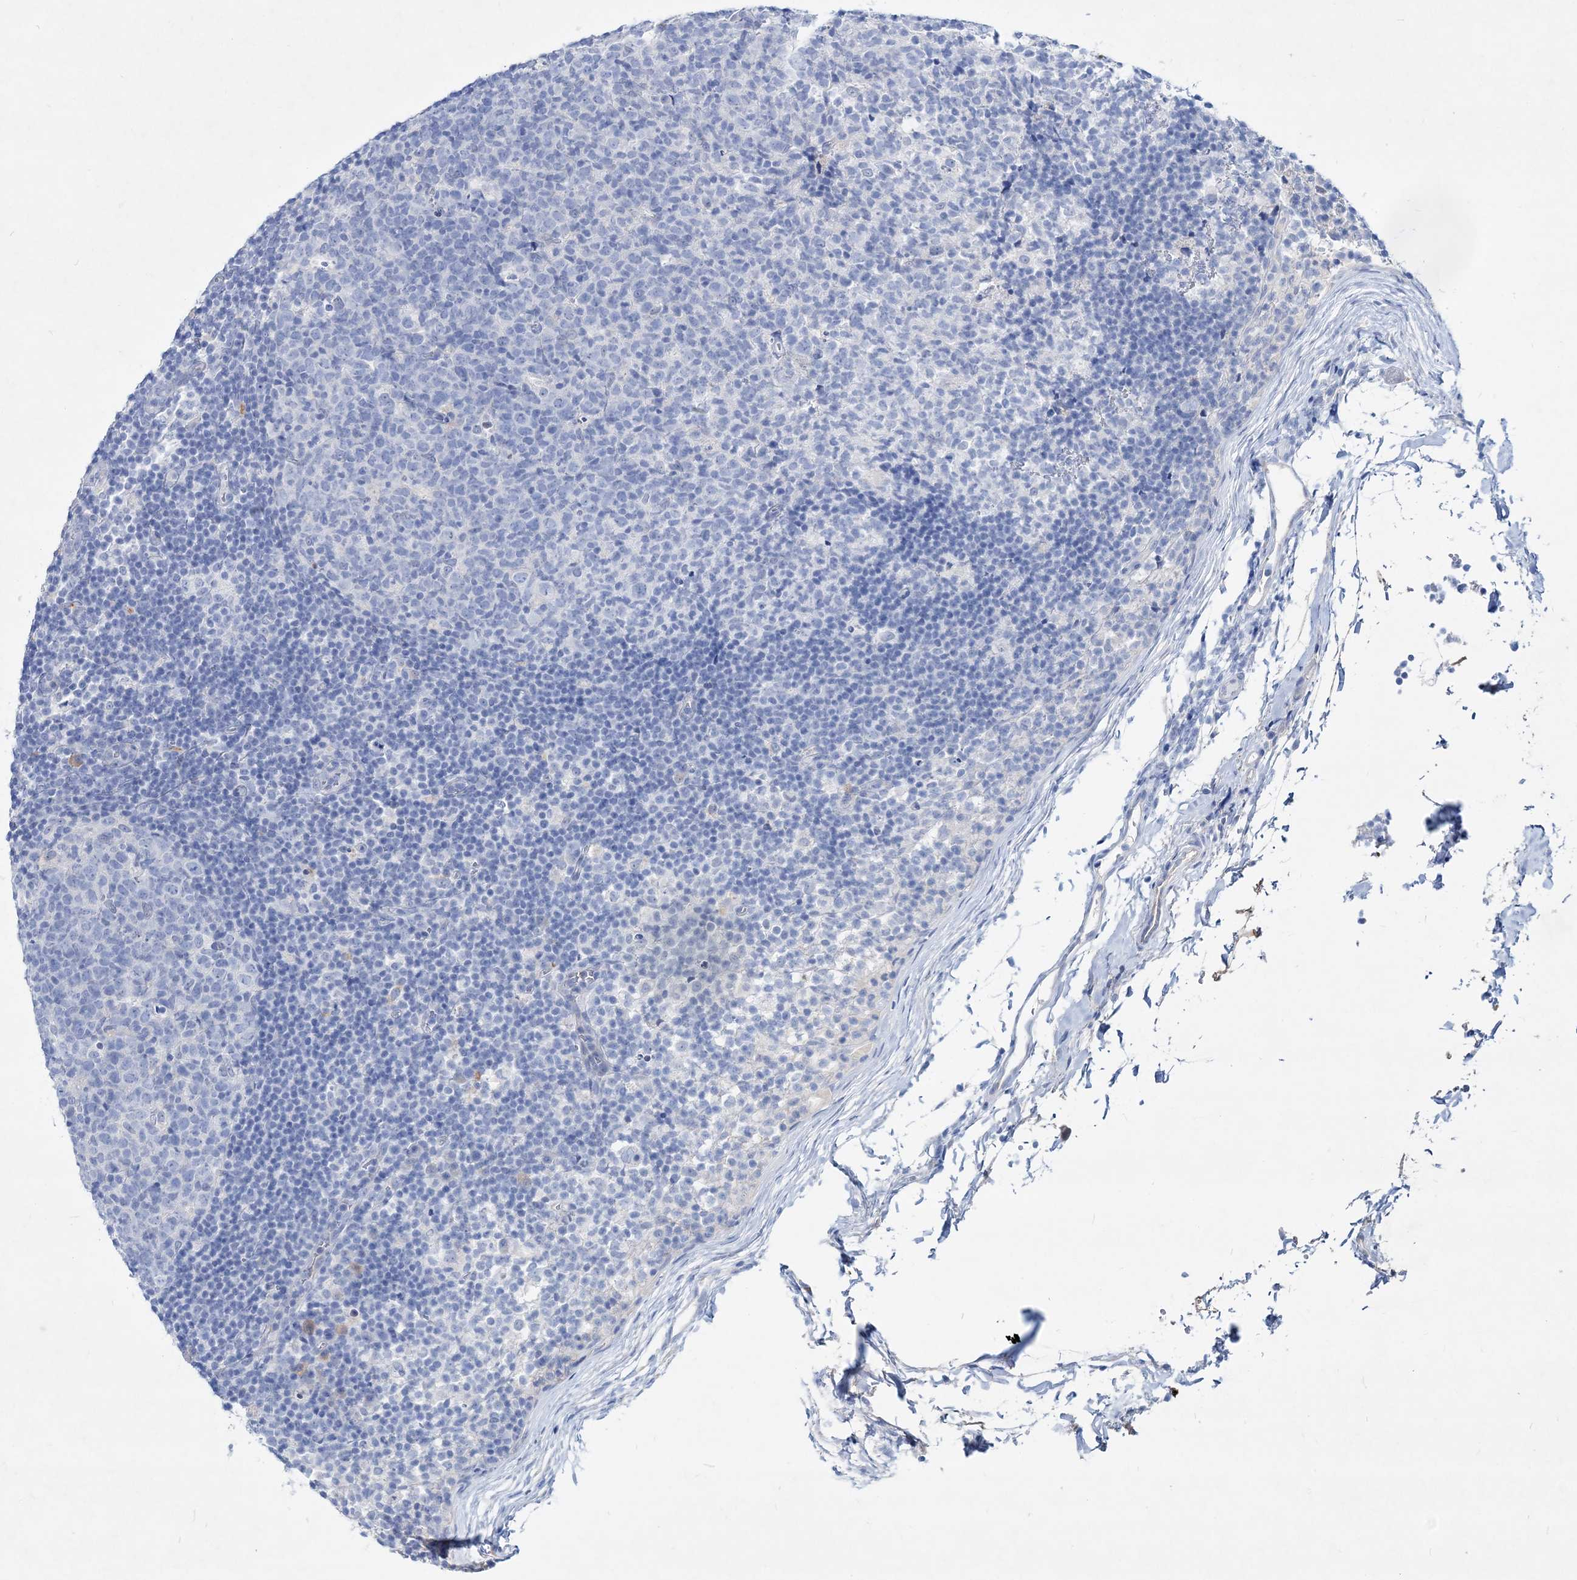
{"staining": {"intensity": "negative", "quantity": "none", "location": "none"}, "tissue": "lymph node", "cell_type": "Germinal center cells", "image_type": "normal", "snomed": [{"axis": "morphology", "description": "Normal tissue, NOS"}, {"axis": "morphology", "description": "Inflammation, NOS"}, {"axis": "topography", "description": "Lymph node"}], "caption": "Immunohistochemistry (IHC) micrograph of unremarkable lymph node: human lymph node stained with DAB exhibits no significant protein expression in germinal center cells. (Stains: DAB immunohistochemistry with hematoxylin counter stain, Microscopy: brightfield microscopy at high magnification).", "gene": "SPINK7", "patient": {"sex": "male", "age": 55}}